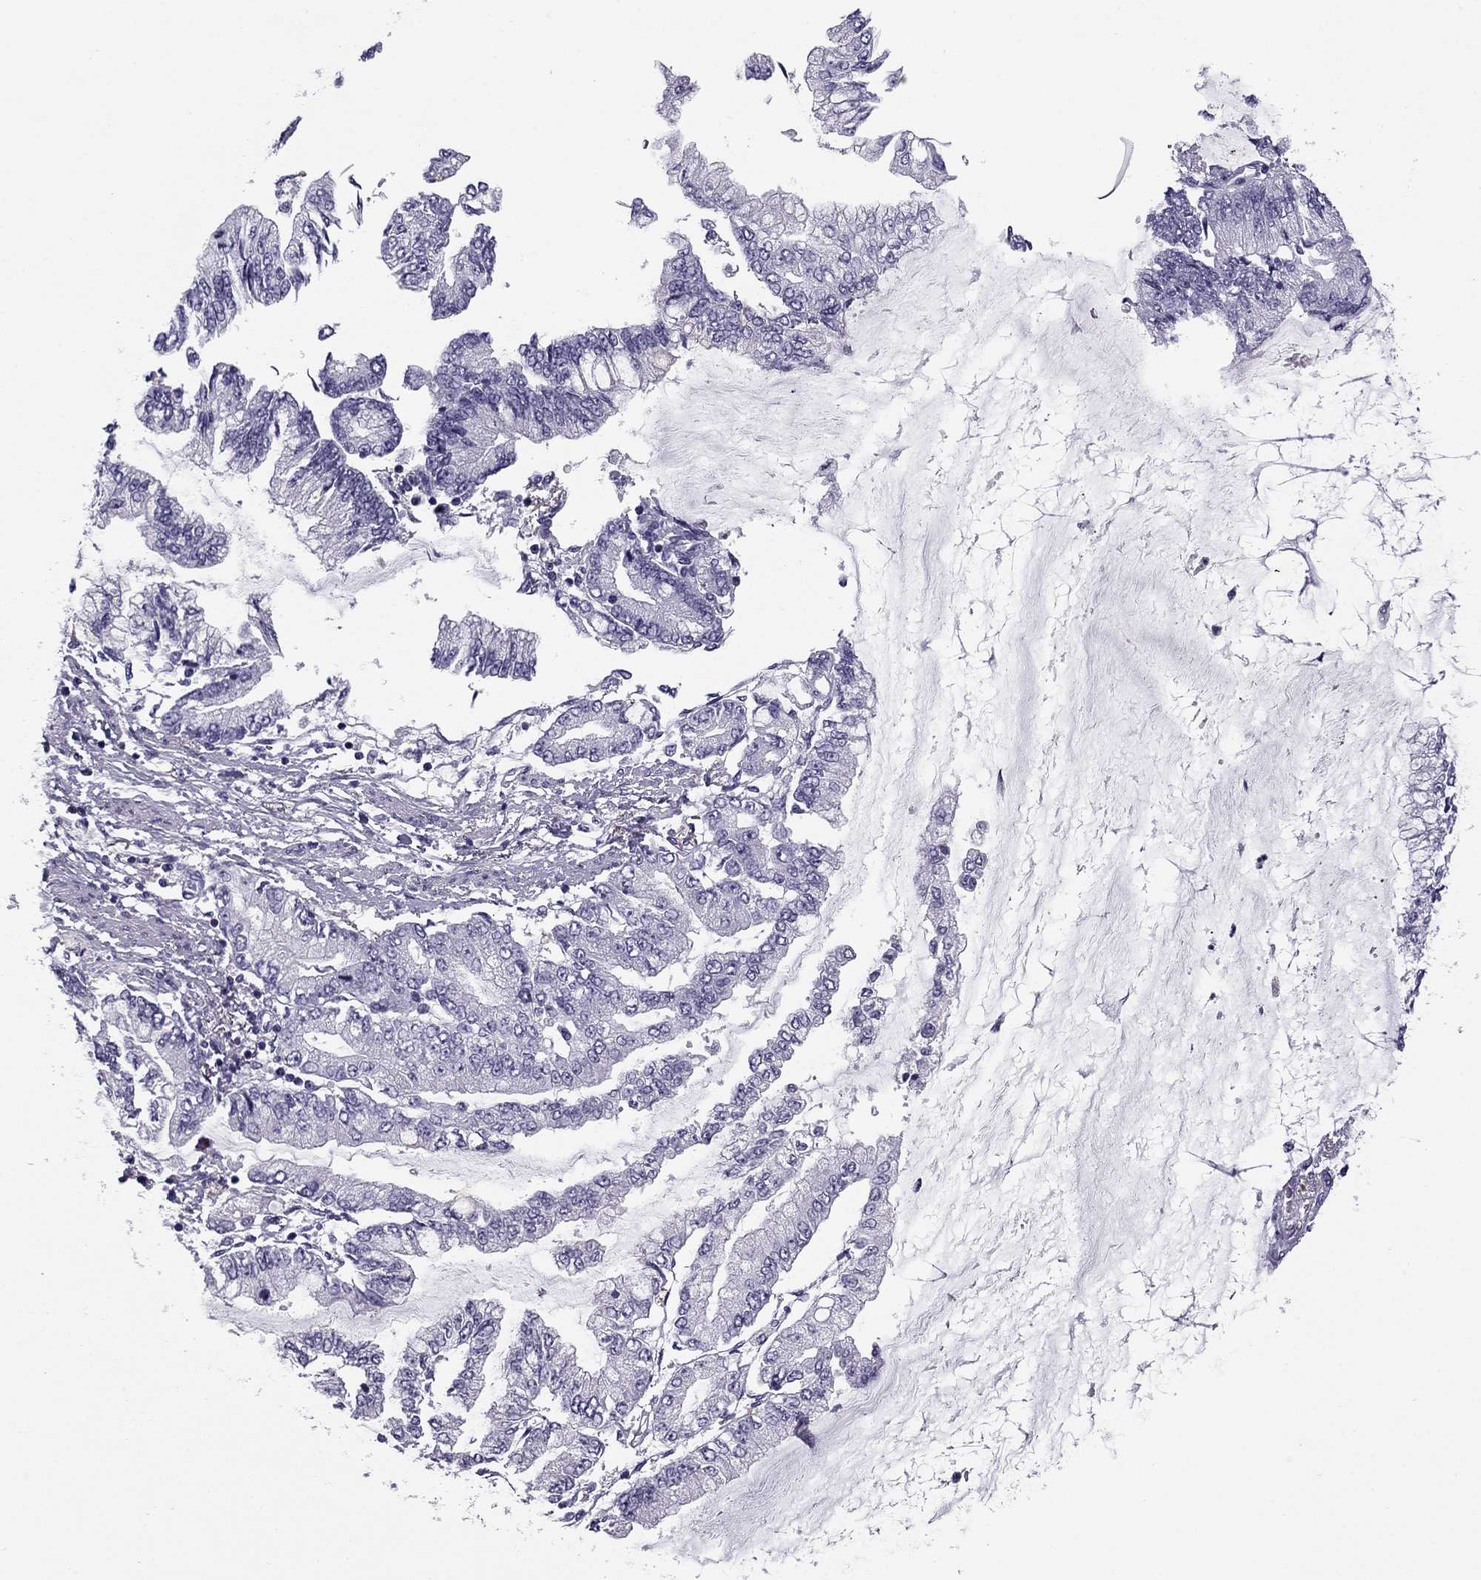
{"staining": {"intensity": "negative", "quantity": "none", "location": "none"}, "tissue": "stomach cancer", "cell_type": "Tumor cells", "image_type": "cancer", "snomed": [{"axis": "morphology", "description": "Adenocarcinoma, NOS"}, {"axis": "topography", "description": "Stomach, upper"}], "caption": "DAB immunohistochemical staining of human adenocarcinoma (stomach) shows no significant positivity in tumor cells. (Stains: DAB IHC with hematoxylin counter stain, Microscopy: brightfield microscopy at high magnification).", "gene": "MC5R", "patient": {"sex": "female", "age": 74}}